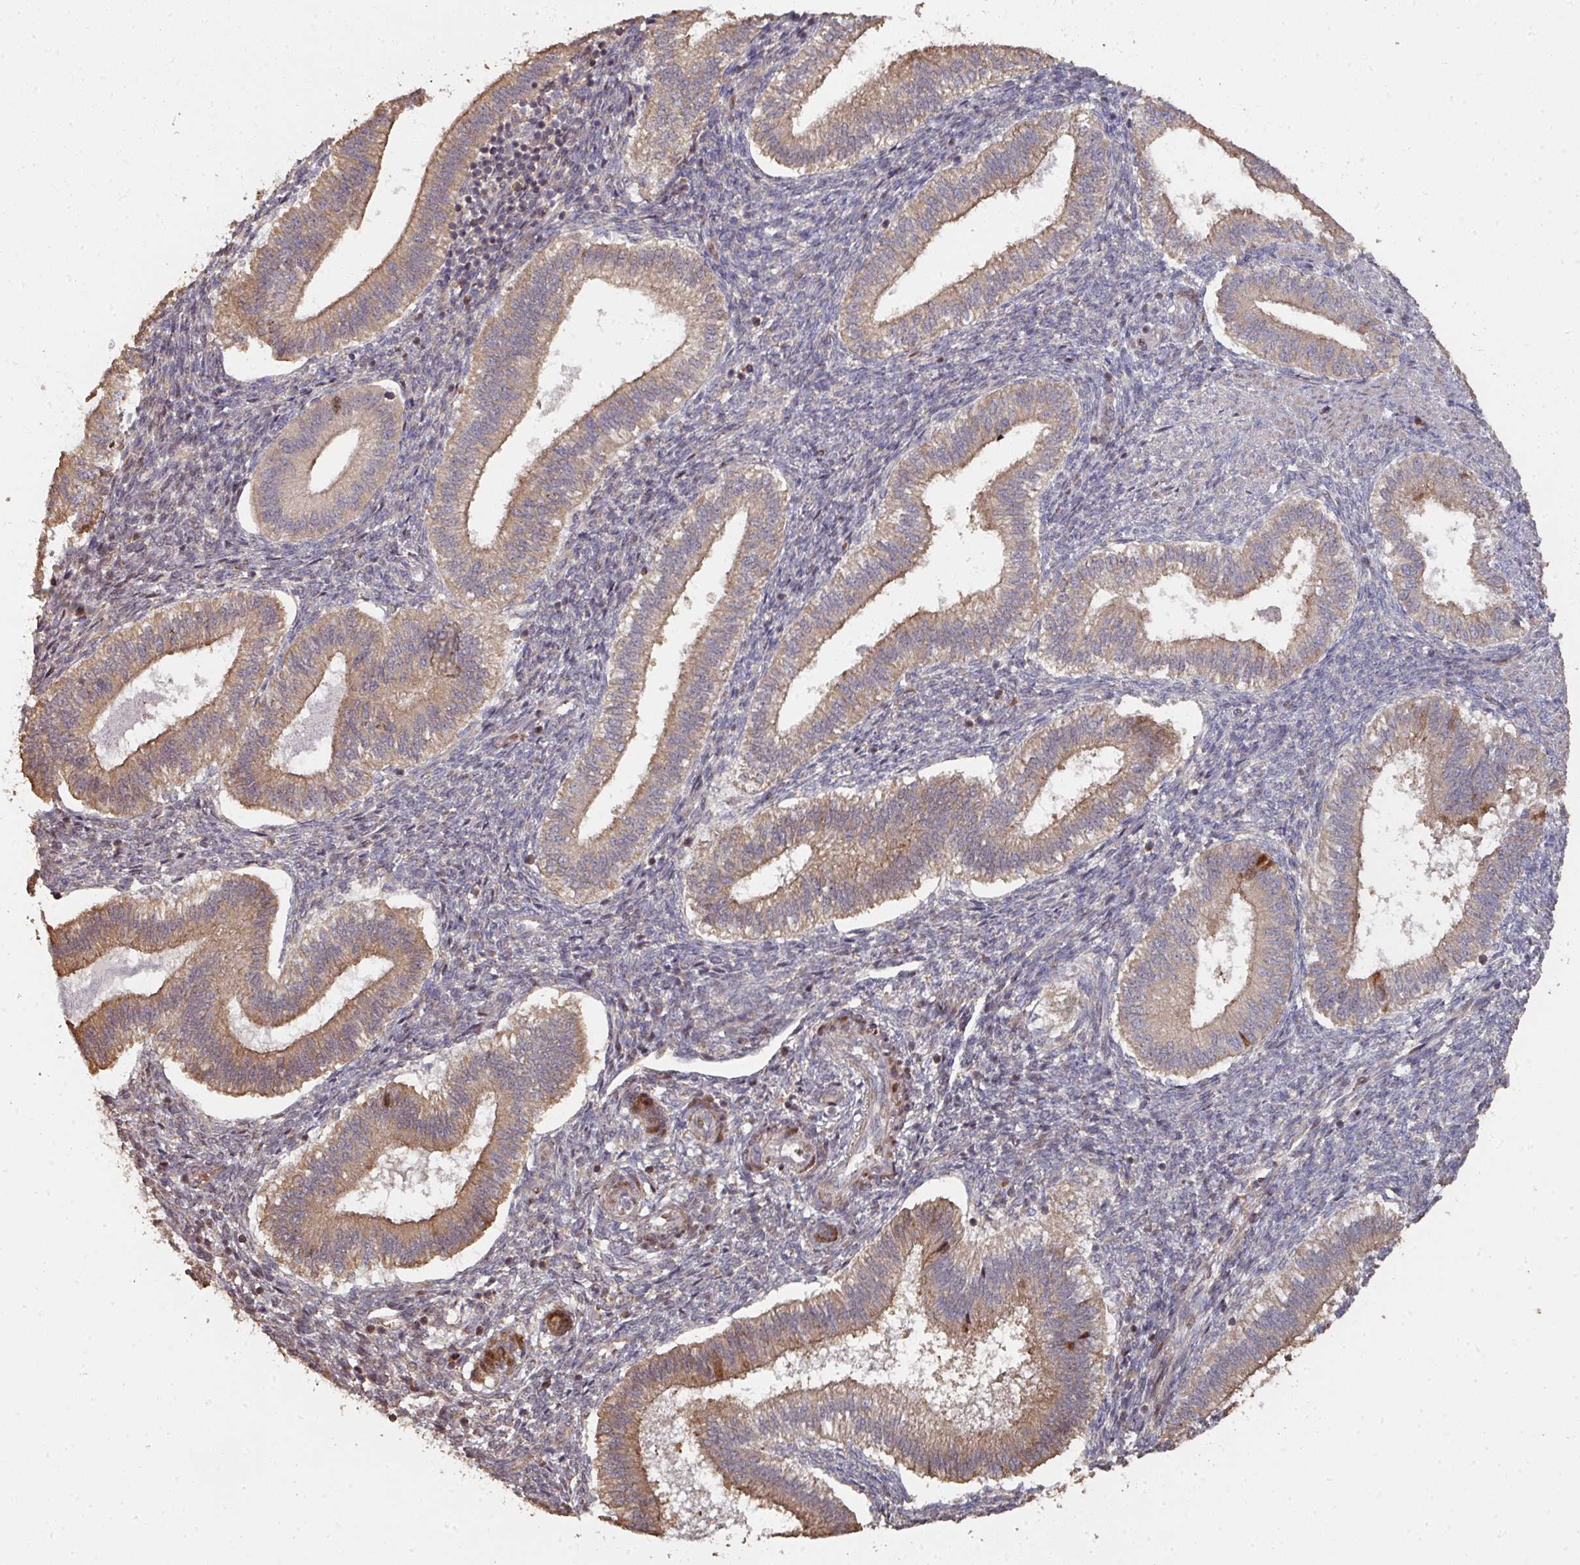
{"staining": {"intensity": "weak", "quantity": "<25%", "location": "cytoplasmic/membranous"}, "tissue": "endometrium", "cell_type": "Cells in endometrial stroma", "image_type": "normal", "snomed": [{"axis": "morphology", "description": "Normal tissue, NOS"}, {"axis": "topography", "description": "Endometrium"}], "caption": "Endometrium was stained to show a protein in brown. There is no significant positivity in cells in endometrial stroma. The staining is performed using DAB brown chromogen with nuclei counter-stained in using hematoxylin.", "gene": "CA7", "patient": {"sex": "female", "age": 25}}